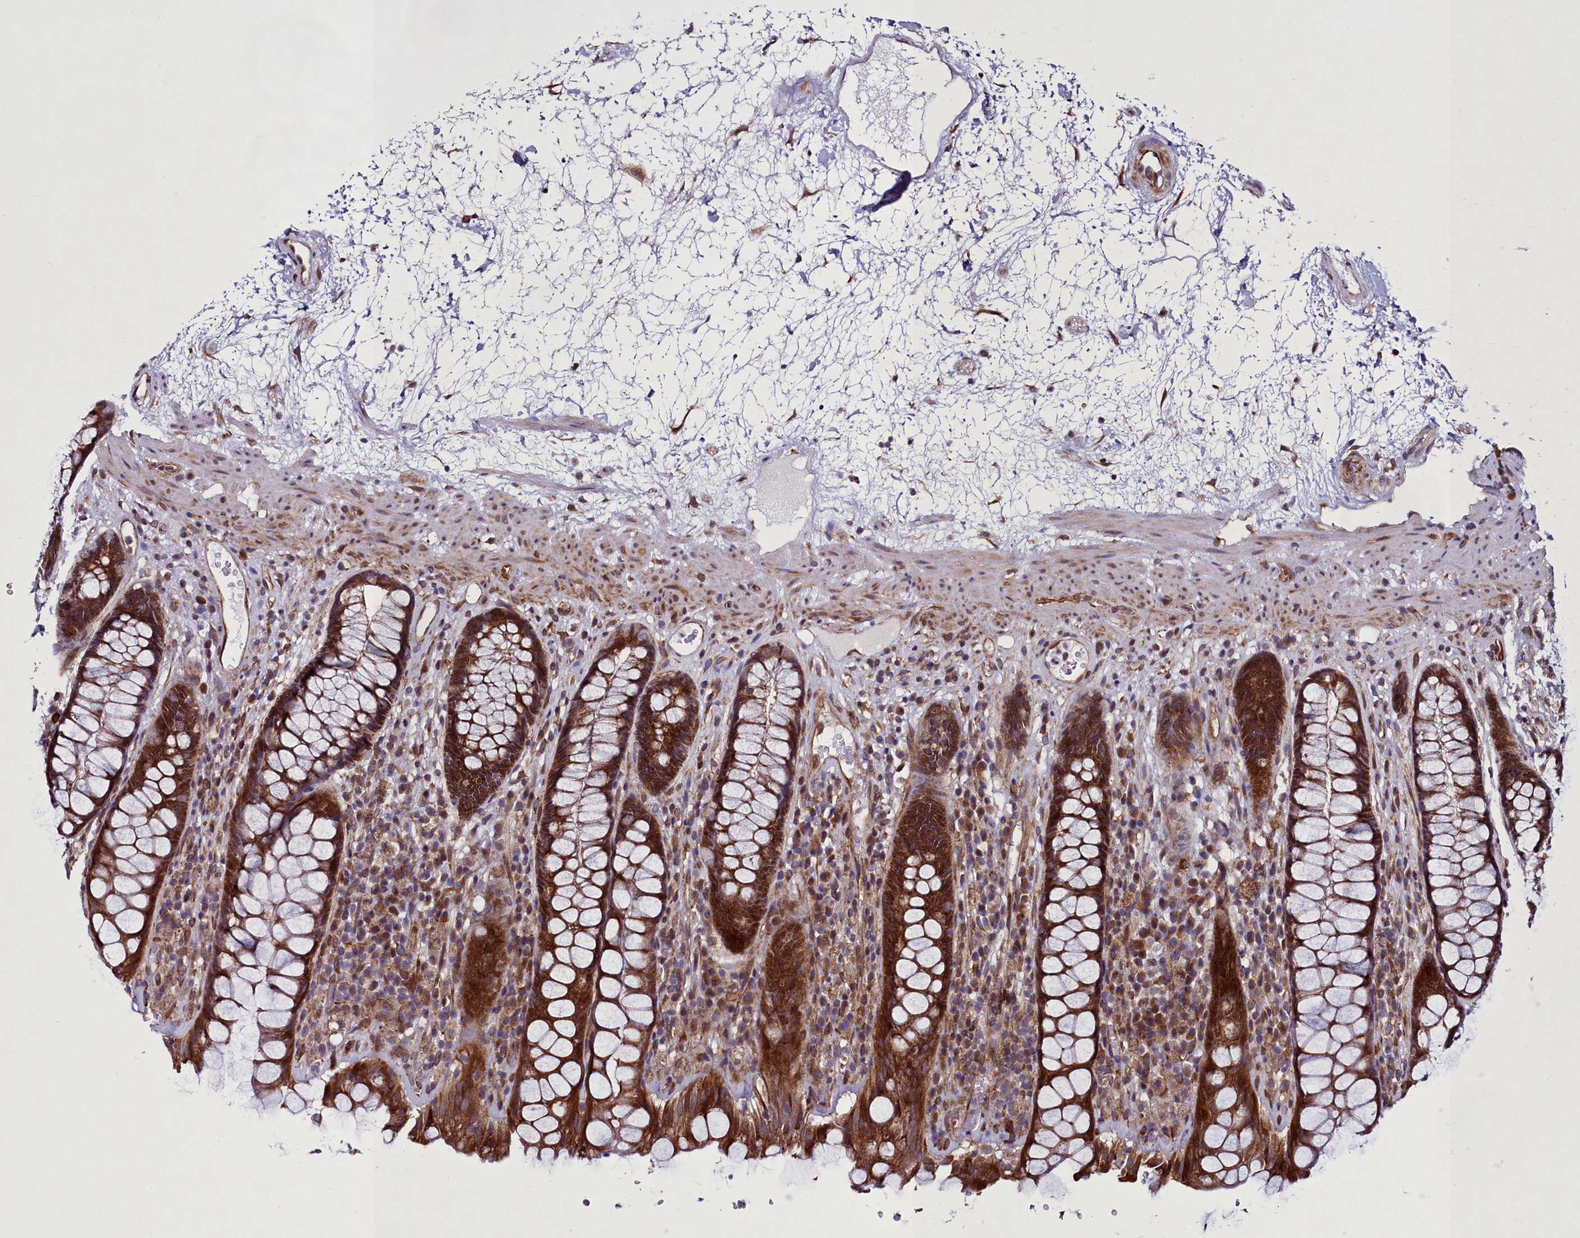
{"staining": {"intensity": "strong", "quantity": ">75%", "location": "cytoplasmic/membranous"}, "tissue": "rectum", "cell_type": "Glandular cells", "image_type": "normal", "snomed": [{"axis": "morphology", "description": "Normal tissue, NOS"}, {"axis": "topography", "description": "Rectum"}], "caption": "An image of human rectum stained for a protein shows strong cytoplasmic/membranous brown staining in glandular cells. (brown staining indicates protein expression, while blue staining denotes nuclei).", "gene": "MCRIP1", "patient": {"sex": "male", "age": 64}}